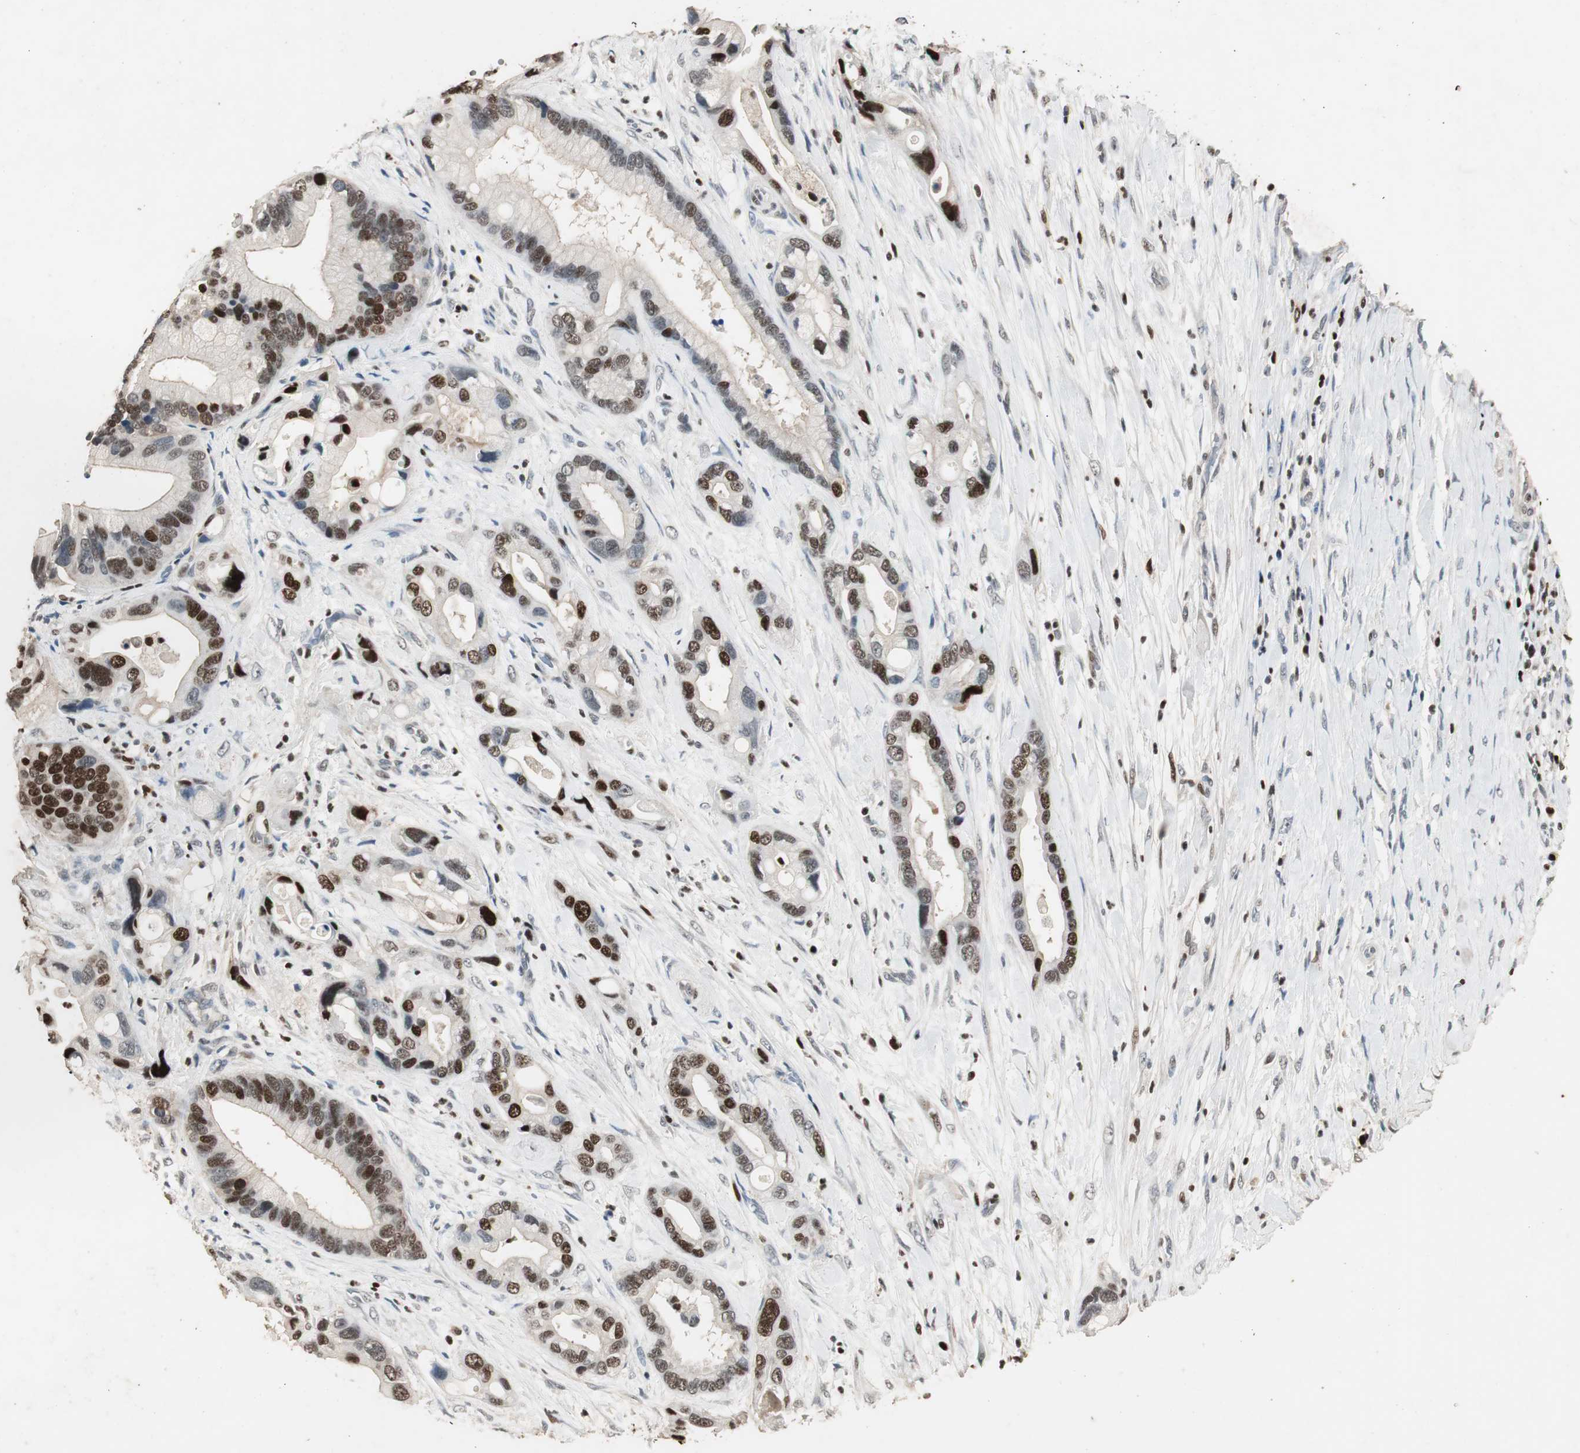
{"staining": {"intensity": "strong", "quantity": "25%-75%", "location": "nuclear"}, "tissue": "pancreatic cancer", "cell_type": "Tumor cells", "image_type": "cancer", "snomed": [{"axis": "morphology", "description": "Adenocarcinoma, NOS"}, {"axis": "topography", "description": "Pancreas"}], "caption": "Approximately 25%-75% of tumor cells in pancreatic adenocarcinoma exhibit strong nuclear protein expression as visualized by brown immunohistochemical staining.", "gene": "FEN1", "patient": {"sex": "female", "age": 77}}